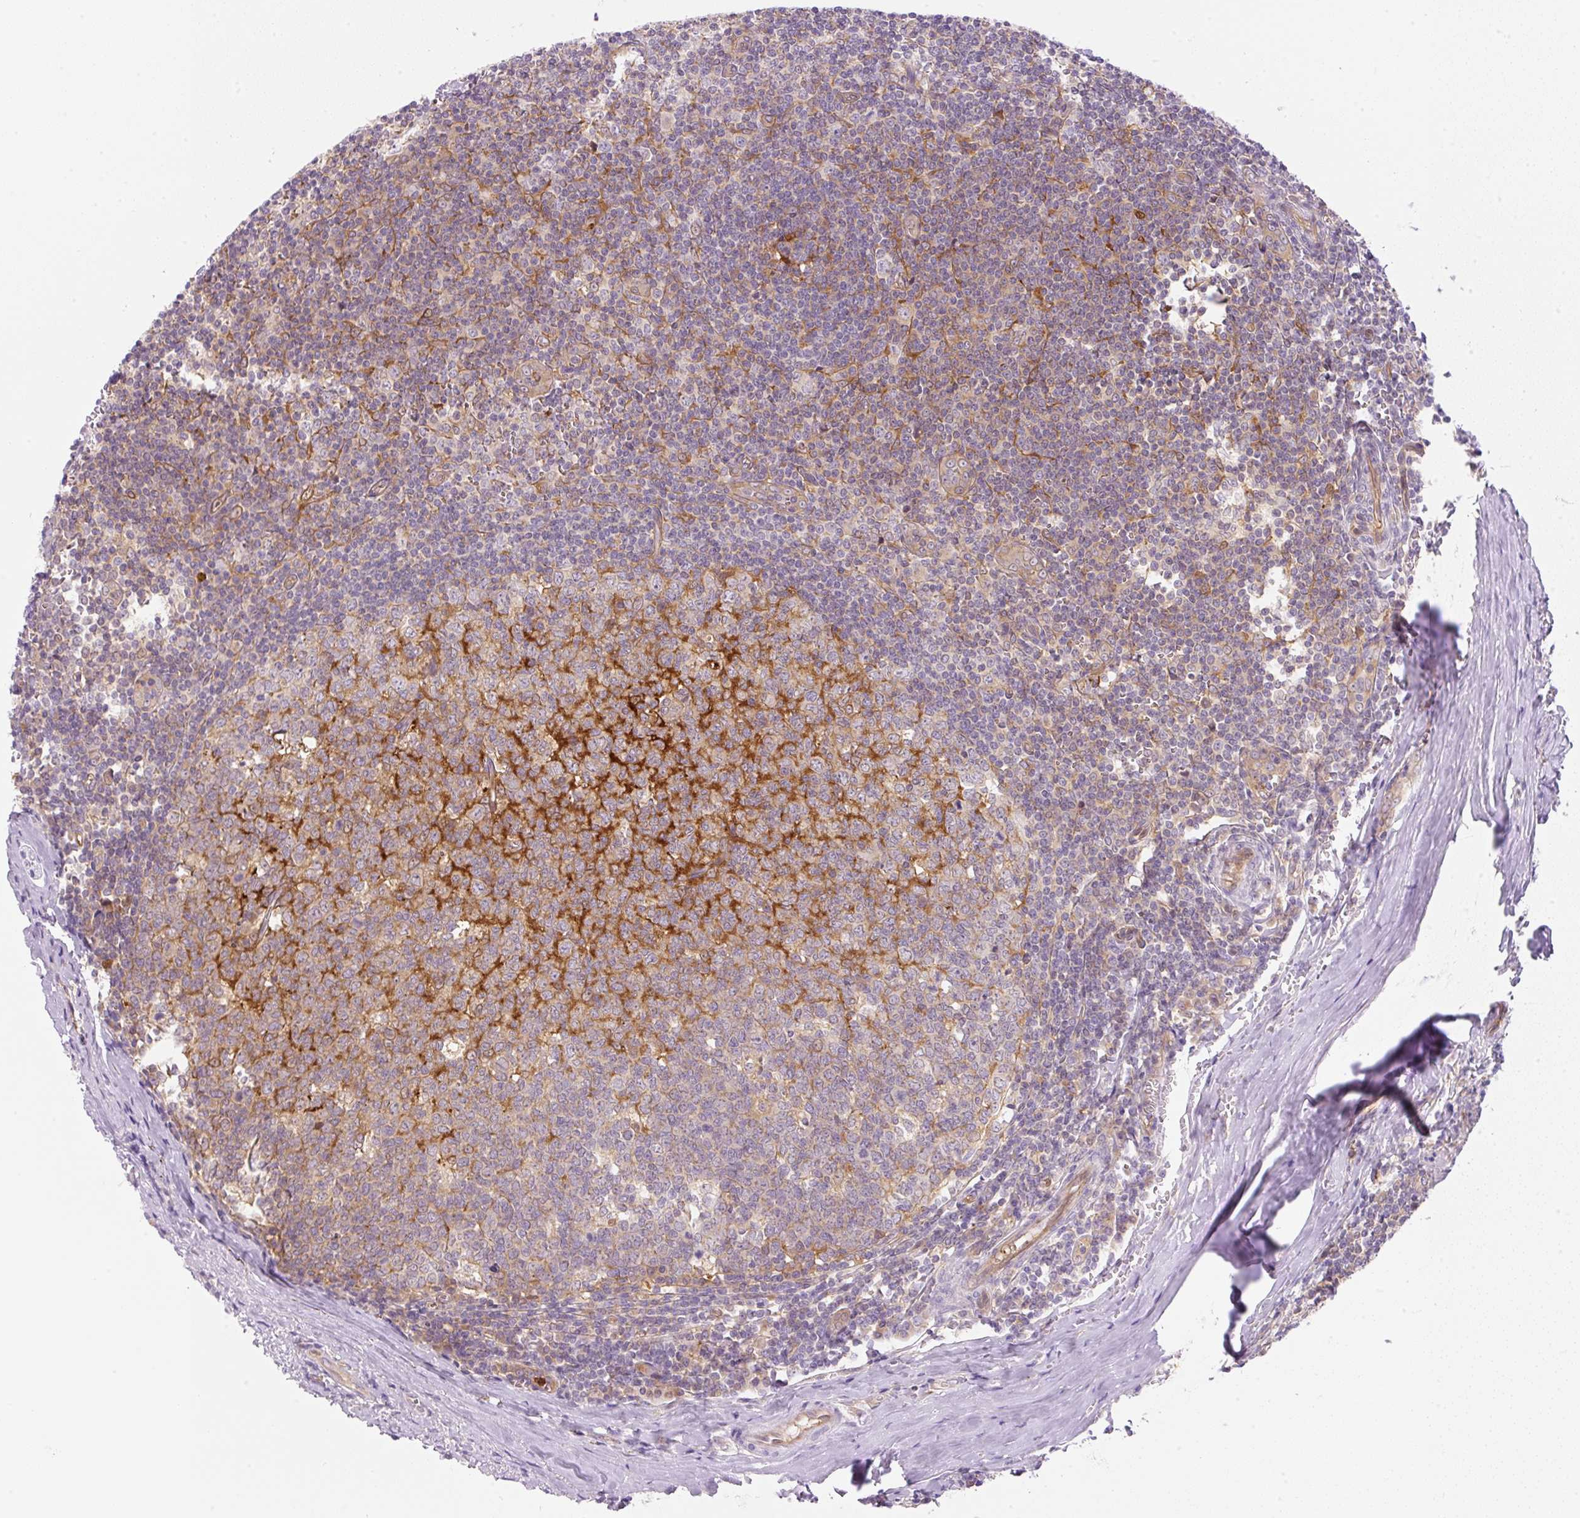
{"staining": {"intensity": "weak", "quantity": "25%-75%", "location": "cytoplasmic/membranous"}, "tissue": "tonsil", "cell_type": "Germinal center cells", "image_type": "normal", "snomed": [{"axis": "morphology", "description": "Normal tissue, NOS"}, {"axis": "topography", "description": "Tonsil"}], "caption": "This micrograph exhibits immunohistochemistry (IHC) staining of benign human tonsil, with low weak cytoplasmic/membranous staining in about 25%-75% of germinal center cells.", "gene": "OMA1", "patient": {"sex": "male", "age": 27}}